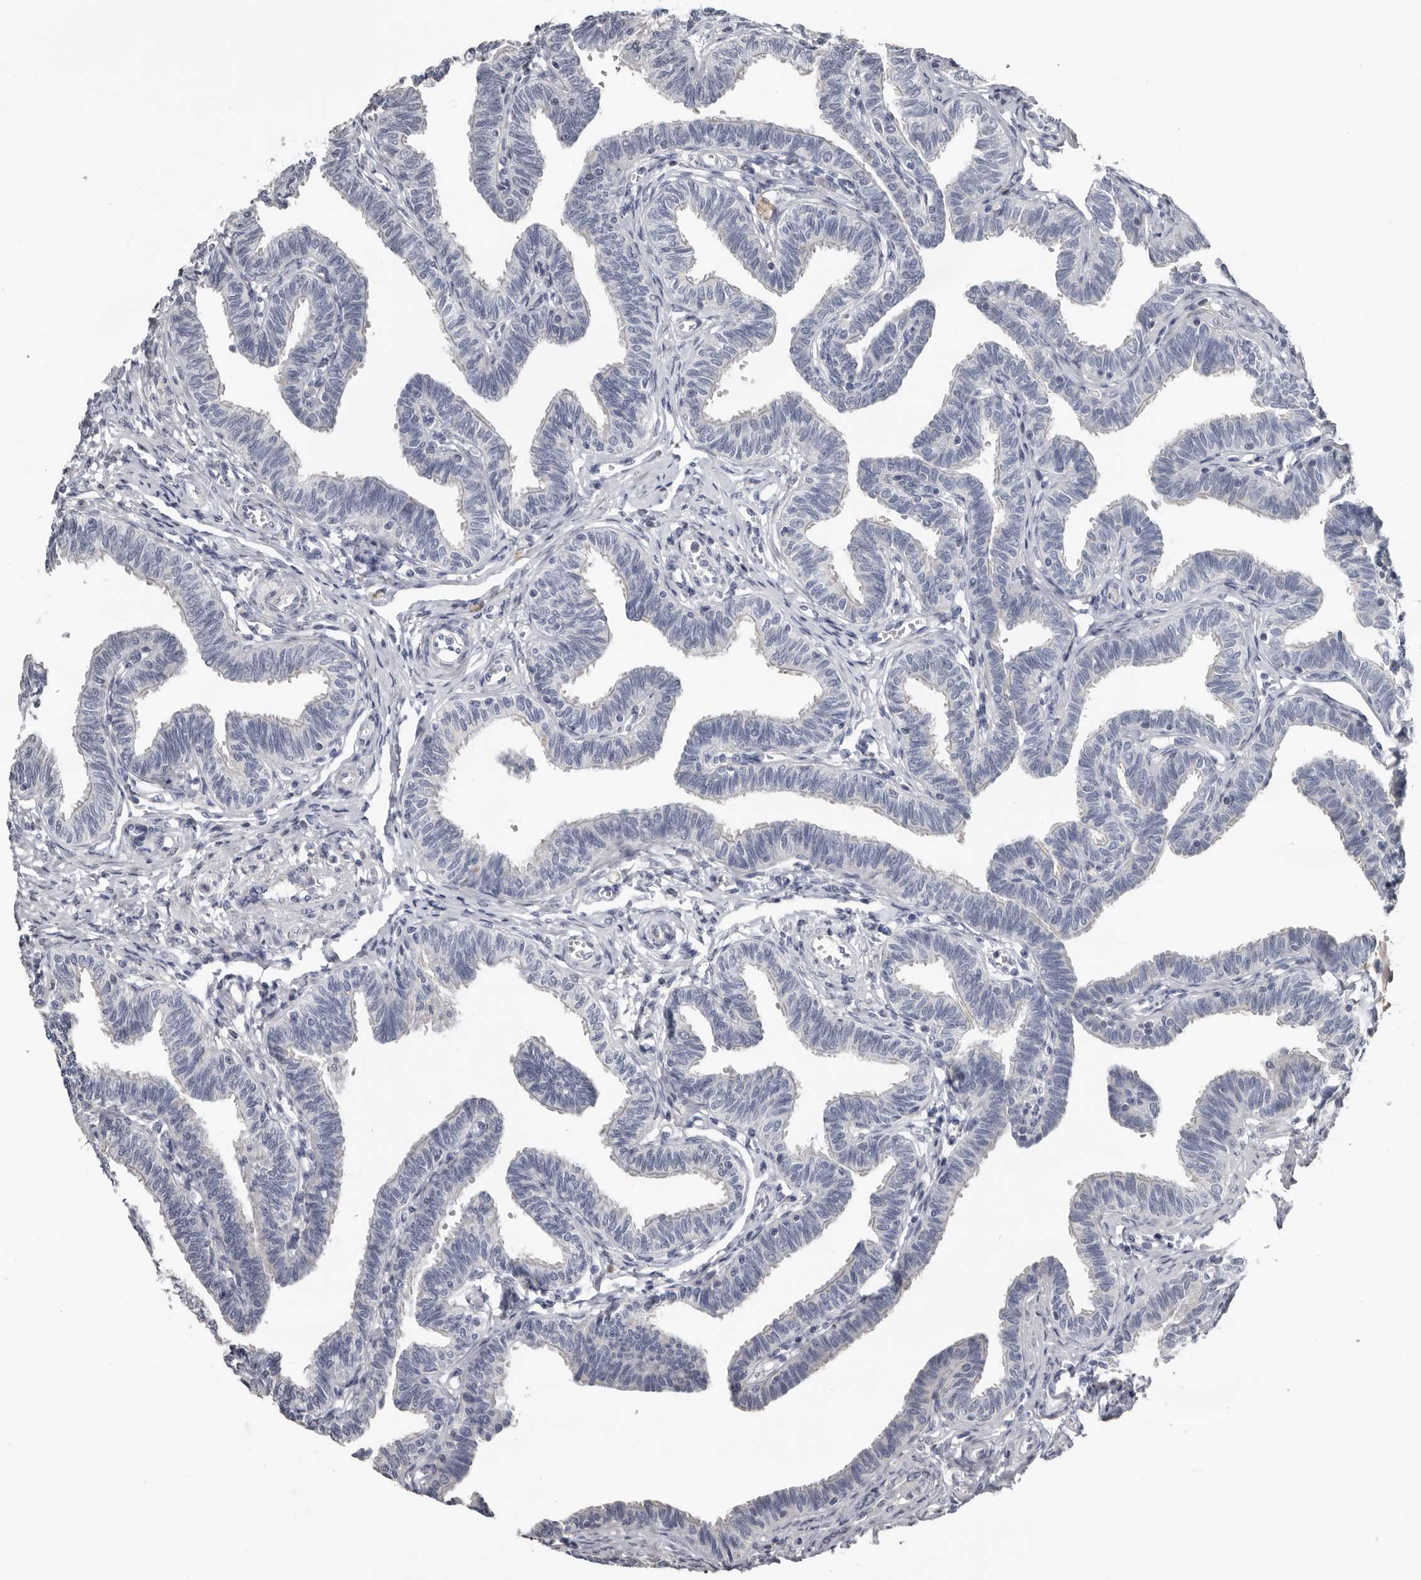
{"staining": {"intensity": "negative", "quantity": "none", "location": "none"}, "tissue": "fallopian tube", "cell_type": "Glandular cells", "image_type": "normal", "snomed": [{"axis": "morphology", "description": "Normal tissue, NOS"}, {"axis": "topography", "description": "Fallopian tube"}, {"axis": "topography", "description": "Ovary"}], "caption": "This is a photomicrograph of immunohistochemistry (IHC) staining of normal fallopian tube, which shows no positivity in glandular cells. (DAB IHC visualized using brightfield microscopy, high magnification).", "gene": "FABP7", "patient": {"sex": "female", "age": 23}}